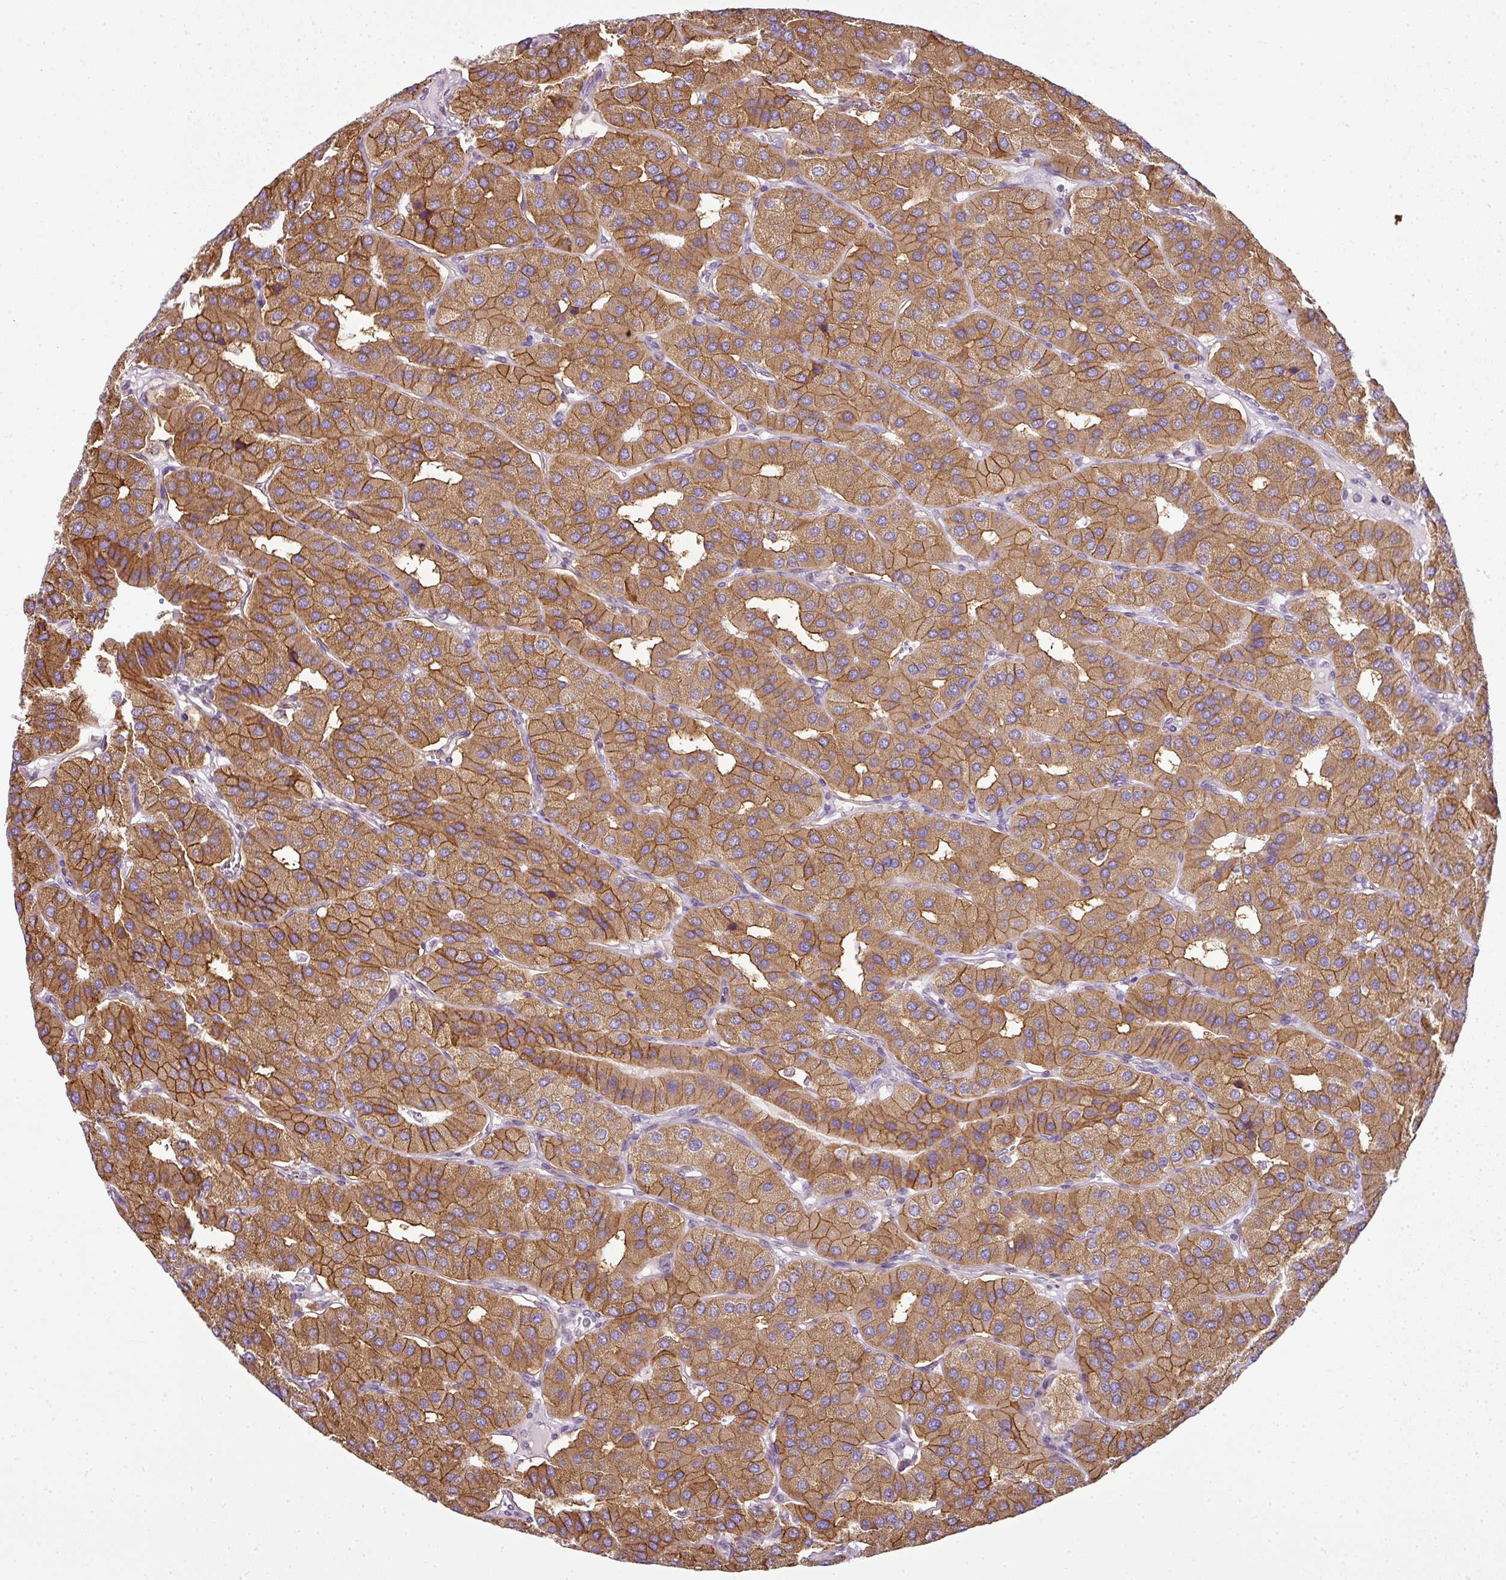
{"staining": {"intensity": "moderate", "quantity": ">75%", "location": "cytoplasmic/membranous"}, "tissue": "parathyroid gland", "cell_type": "Glandular cells", "image_type": "normal", "snomed": [{"axis": "morphology", "description": "Normal tissue, NOS"}, {"axis": "morphology", "description": "Adenoma, NOS"}, {"axis": "topography", "description": "Parathyroid gland"}], "caption": "Immunohistochemical staining of unremarkable parathyroid gland exhibits moderate cytoplasmic/membranous protein staining in about >75% of glandular cells. The protein of interest is stained brown, and the nuclei are stained in blue (DAB (3,3'-diaminobenzidine) IHC with brightfield microscopy, high magnification).", "gene": "ANKRD18A", "patient": {"sex": "female", "age": 86}}